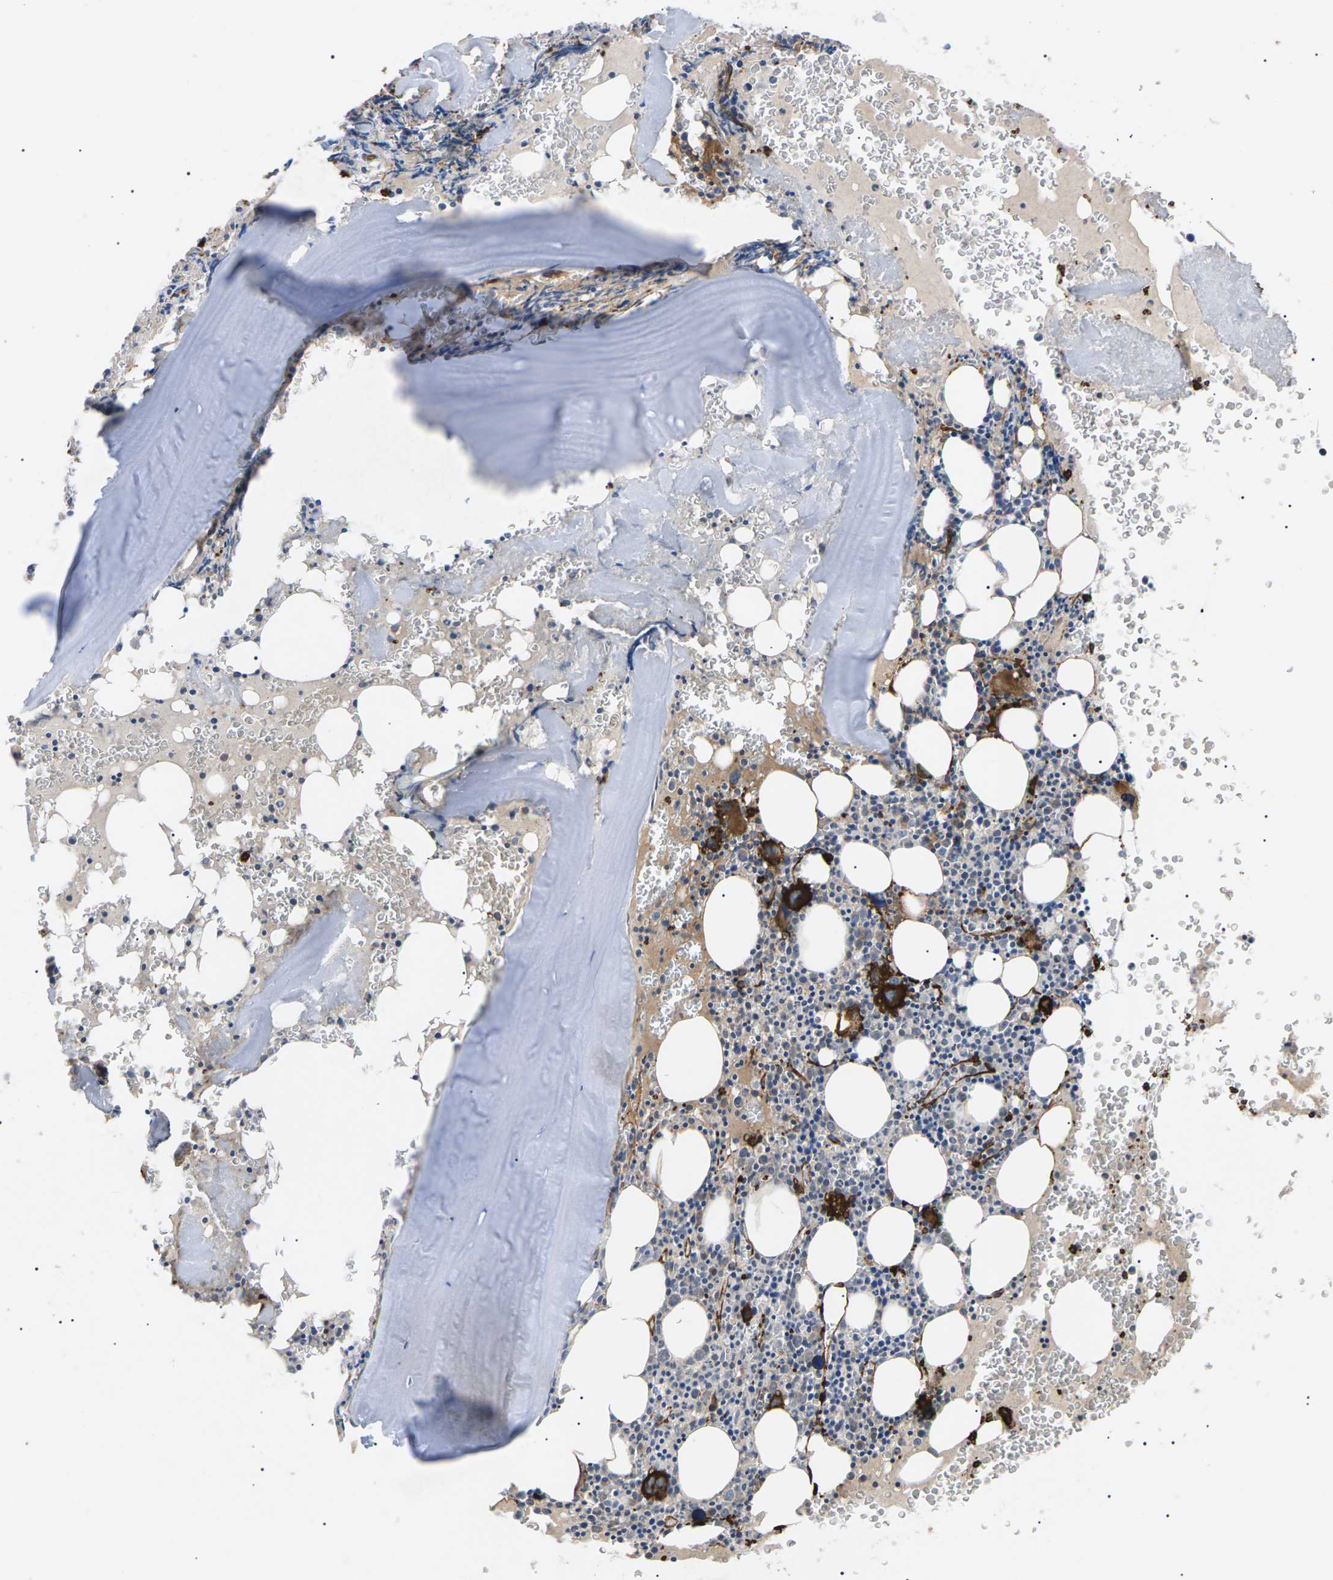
{"staining": {"intensity": "strong", "quantity": "<25%", "location": "cytoplasmic/membranous"}, "tissue": "bone marrow", "cell_type": "Hematopoietic cells", "image_type": "normal", "snomed": [{"axis": "morphology", "description": "Normal tissue, NOS"}, {"axis": "morphology", "description": "Inflammation, NOS"}, {"axis": "topography", "description": "Bone marrow"}], "caption": "An image of human bone marrow stained for a protein reveals strong cytoplasmic/membranous brown staining in hematopoietic cells.", "gene": "TMTC4", "patient": {"sex": "male", "age": 37}}